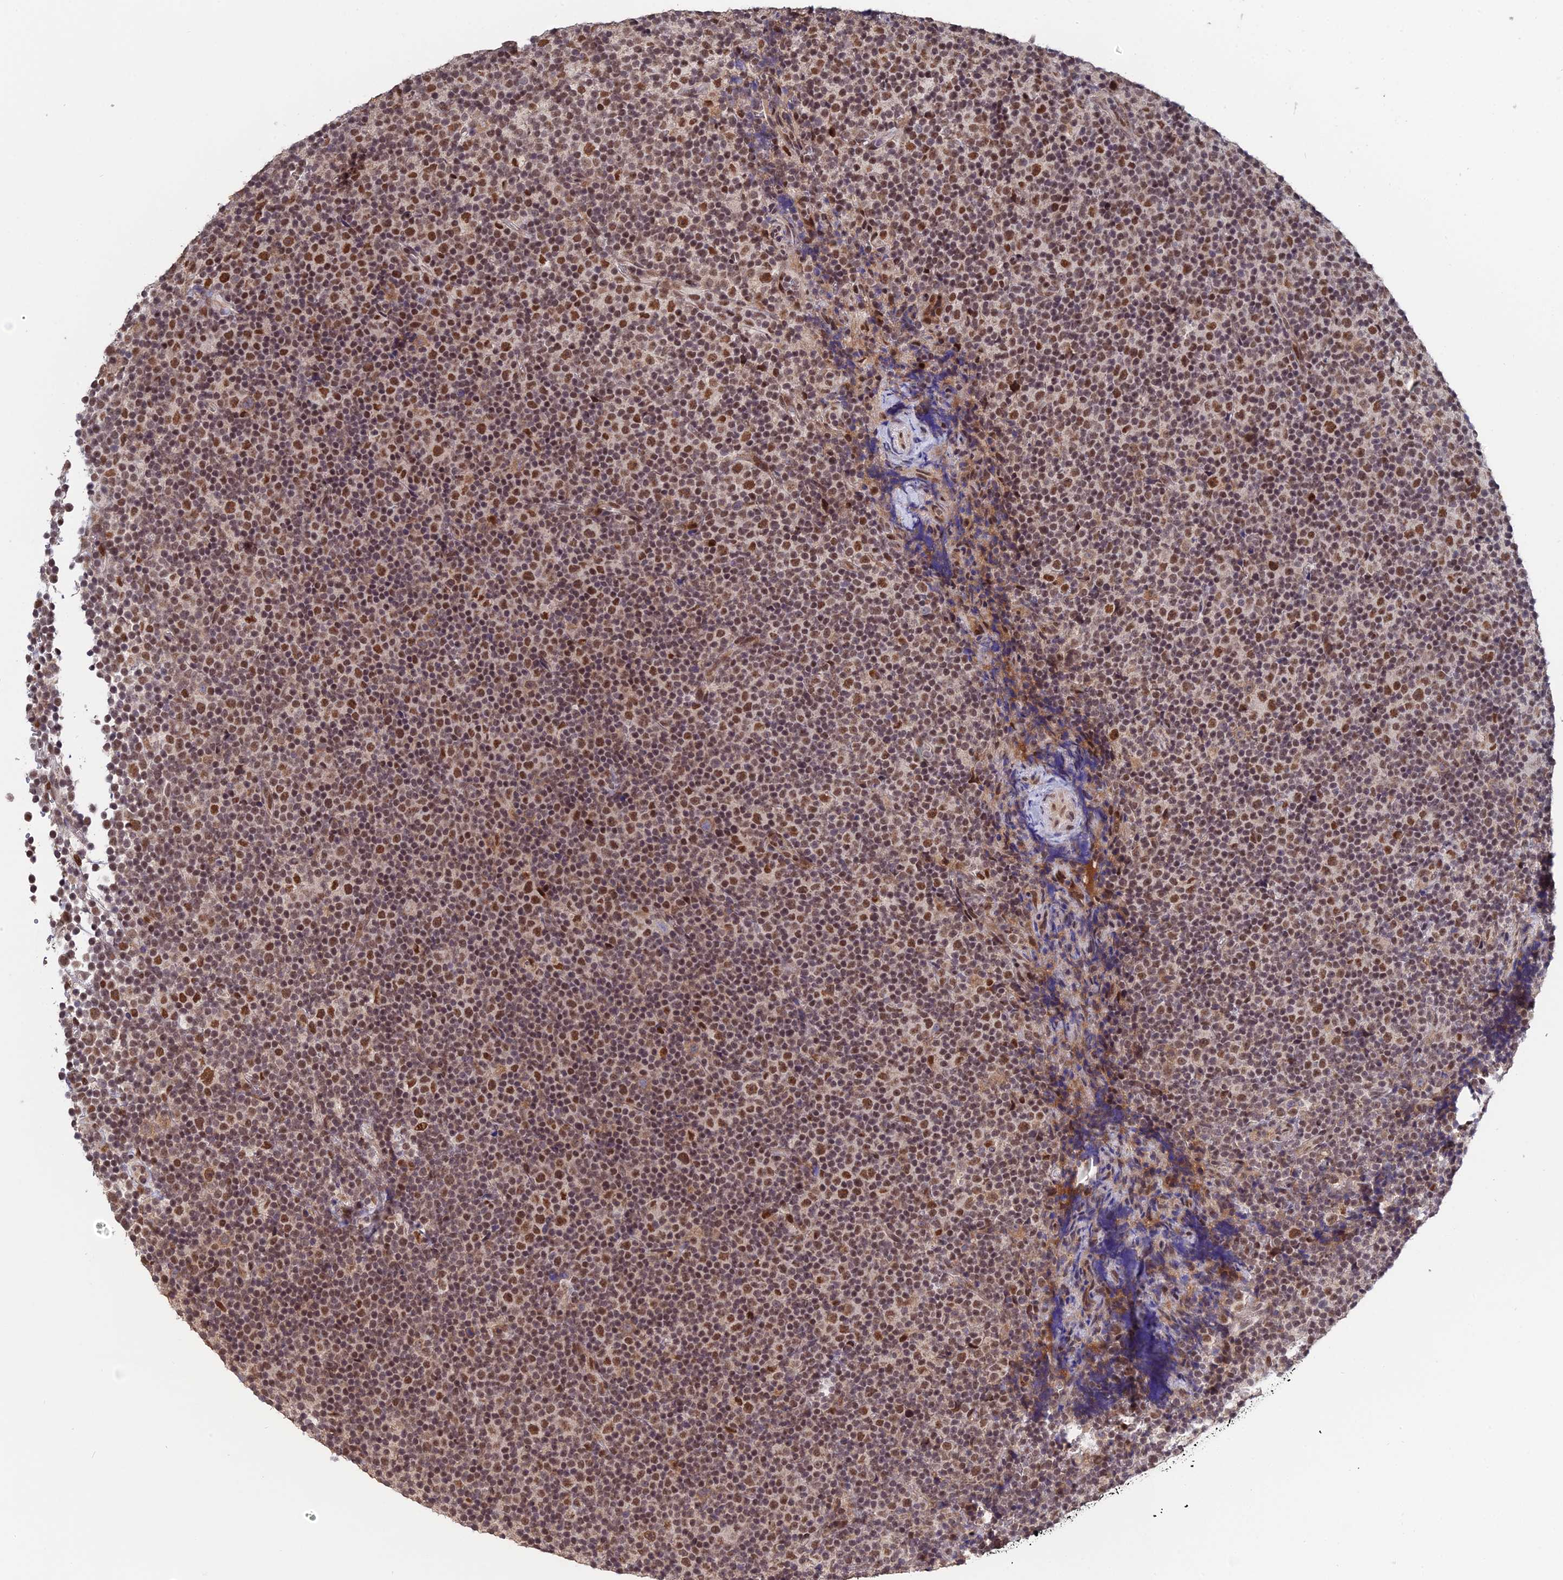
{"staining": {"intensity": "moderate", "quantity": "25%-75%", "location": "nuclear"}, "tissue": "lymphoma", "cell_type": "Tumor cells", "image_type": "cancer", "snomed": [{"axis": "morphology", "description": "Malignant lymphoma, non-Hodgkin's type, Low grade"}, {"axis": "topography", "description": "Lymph node"}], "caption": "Moderate nuclear expression is identified in about 25%-75% of tumor cells in low-grade malignant lymphoma, non-Hodgkin's type. The staining was performed using DAB (3,3'-diaminobenzidine) to visualize the protein expression in brown, while the nuclei were stained in blue with hematoxylin (Magnification: 20x).", "gene": "ERCC5", "patient": {"sex": "female", "age": 67}}